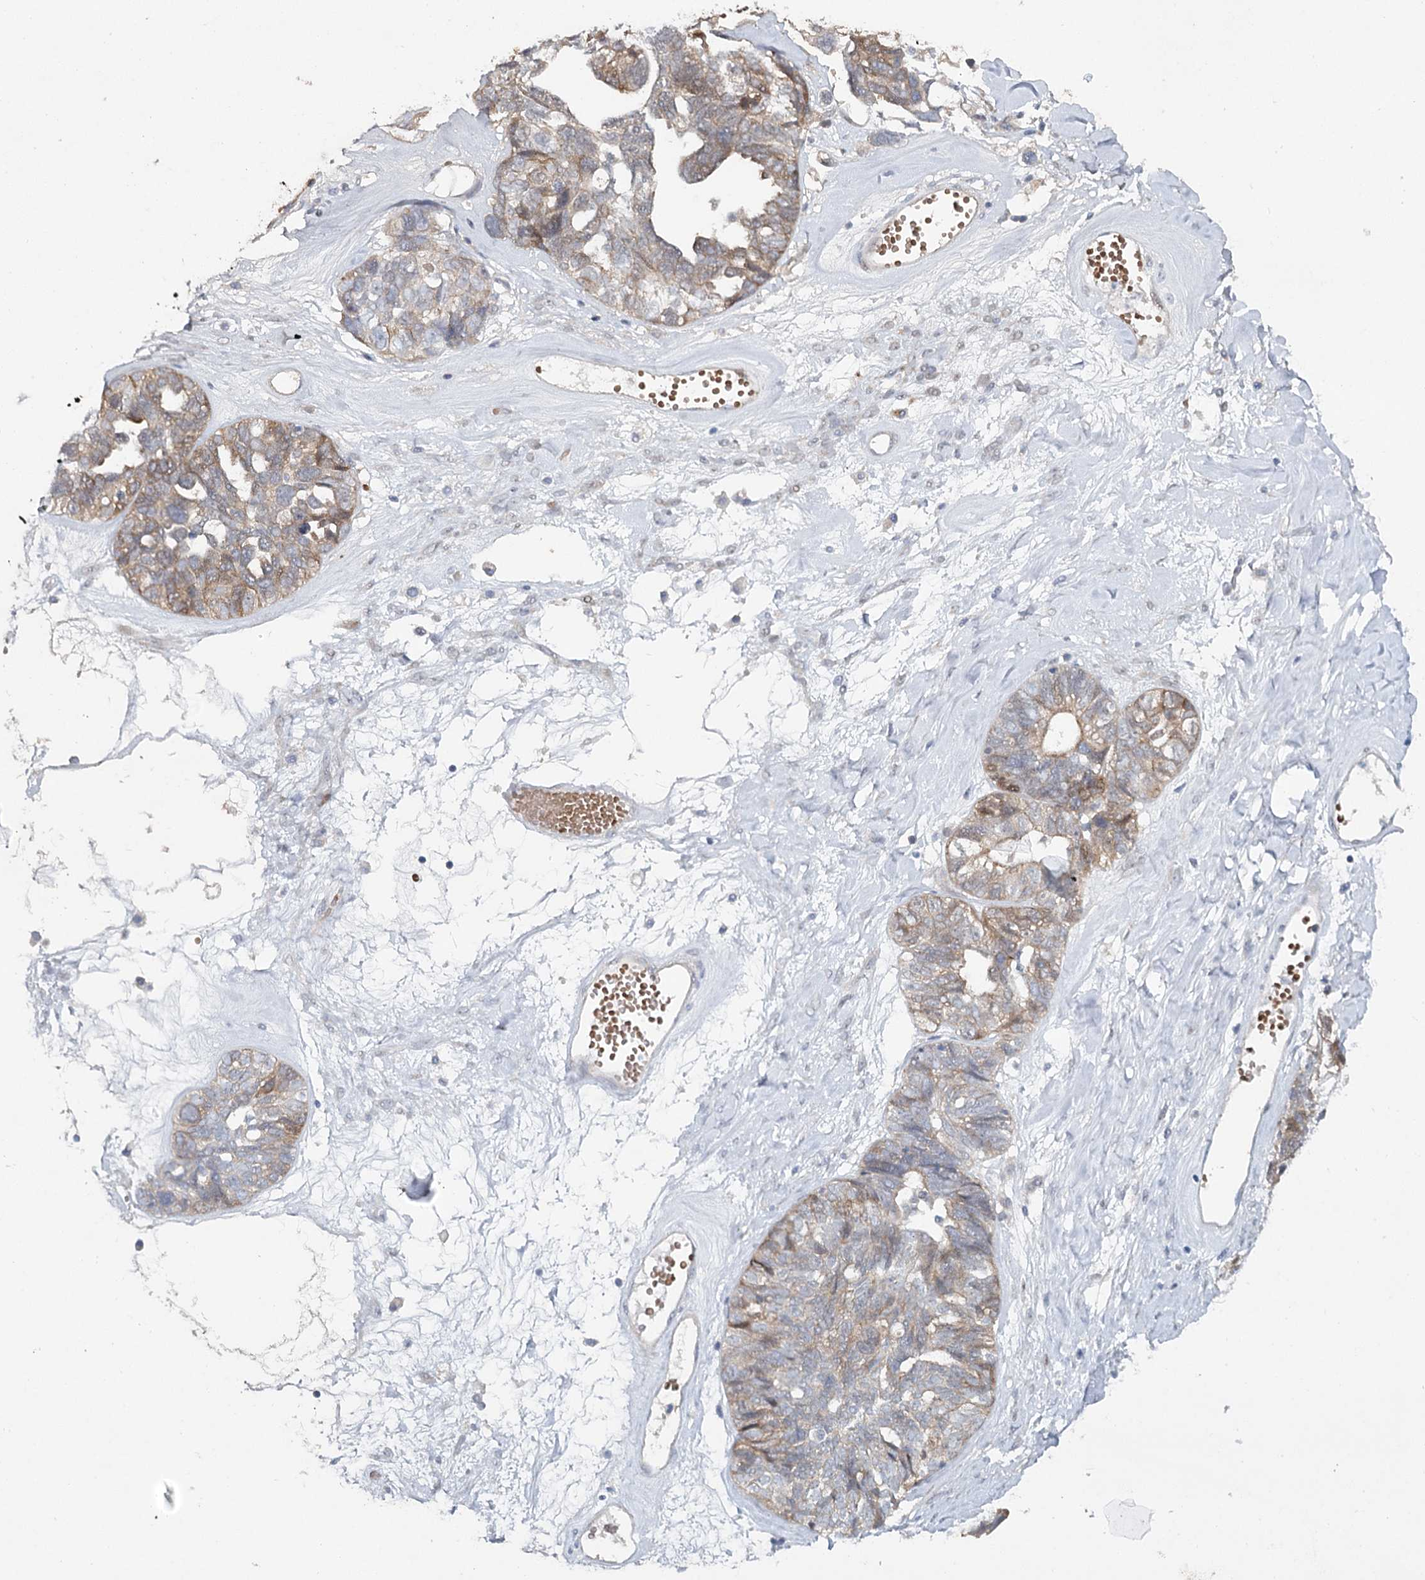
{"staining": {"intensity": "moderate", "quantity": "25%-75%", "location": "cytoplasmic/membranous"}, "tissue": "ovarian cancer", "cell_type": "Tumor cells", "image_type": "cancer", "snomed": [{"axis": "morphology", "description": "Cystadenocarcinoma, serous, NOS"}, {"axis": "topography", "description": "Ovary"}], "caption": "This is a photomicrograph of immunohistochemistry staining of ovarian cancer, which shows moderate staining in the cytoplasmic/membranous of tumor cells.", "gene": "MAP3K13", "patient": {"sex": "female", "age": 79}}